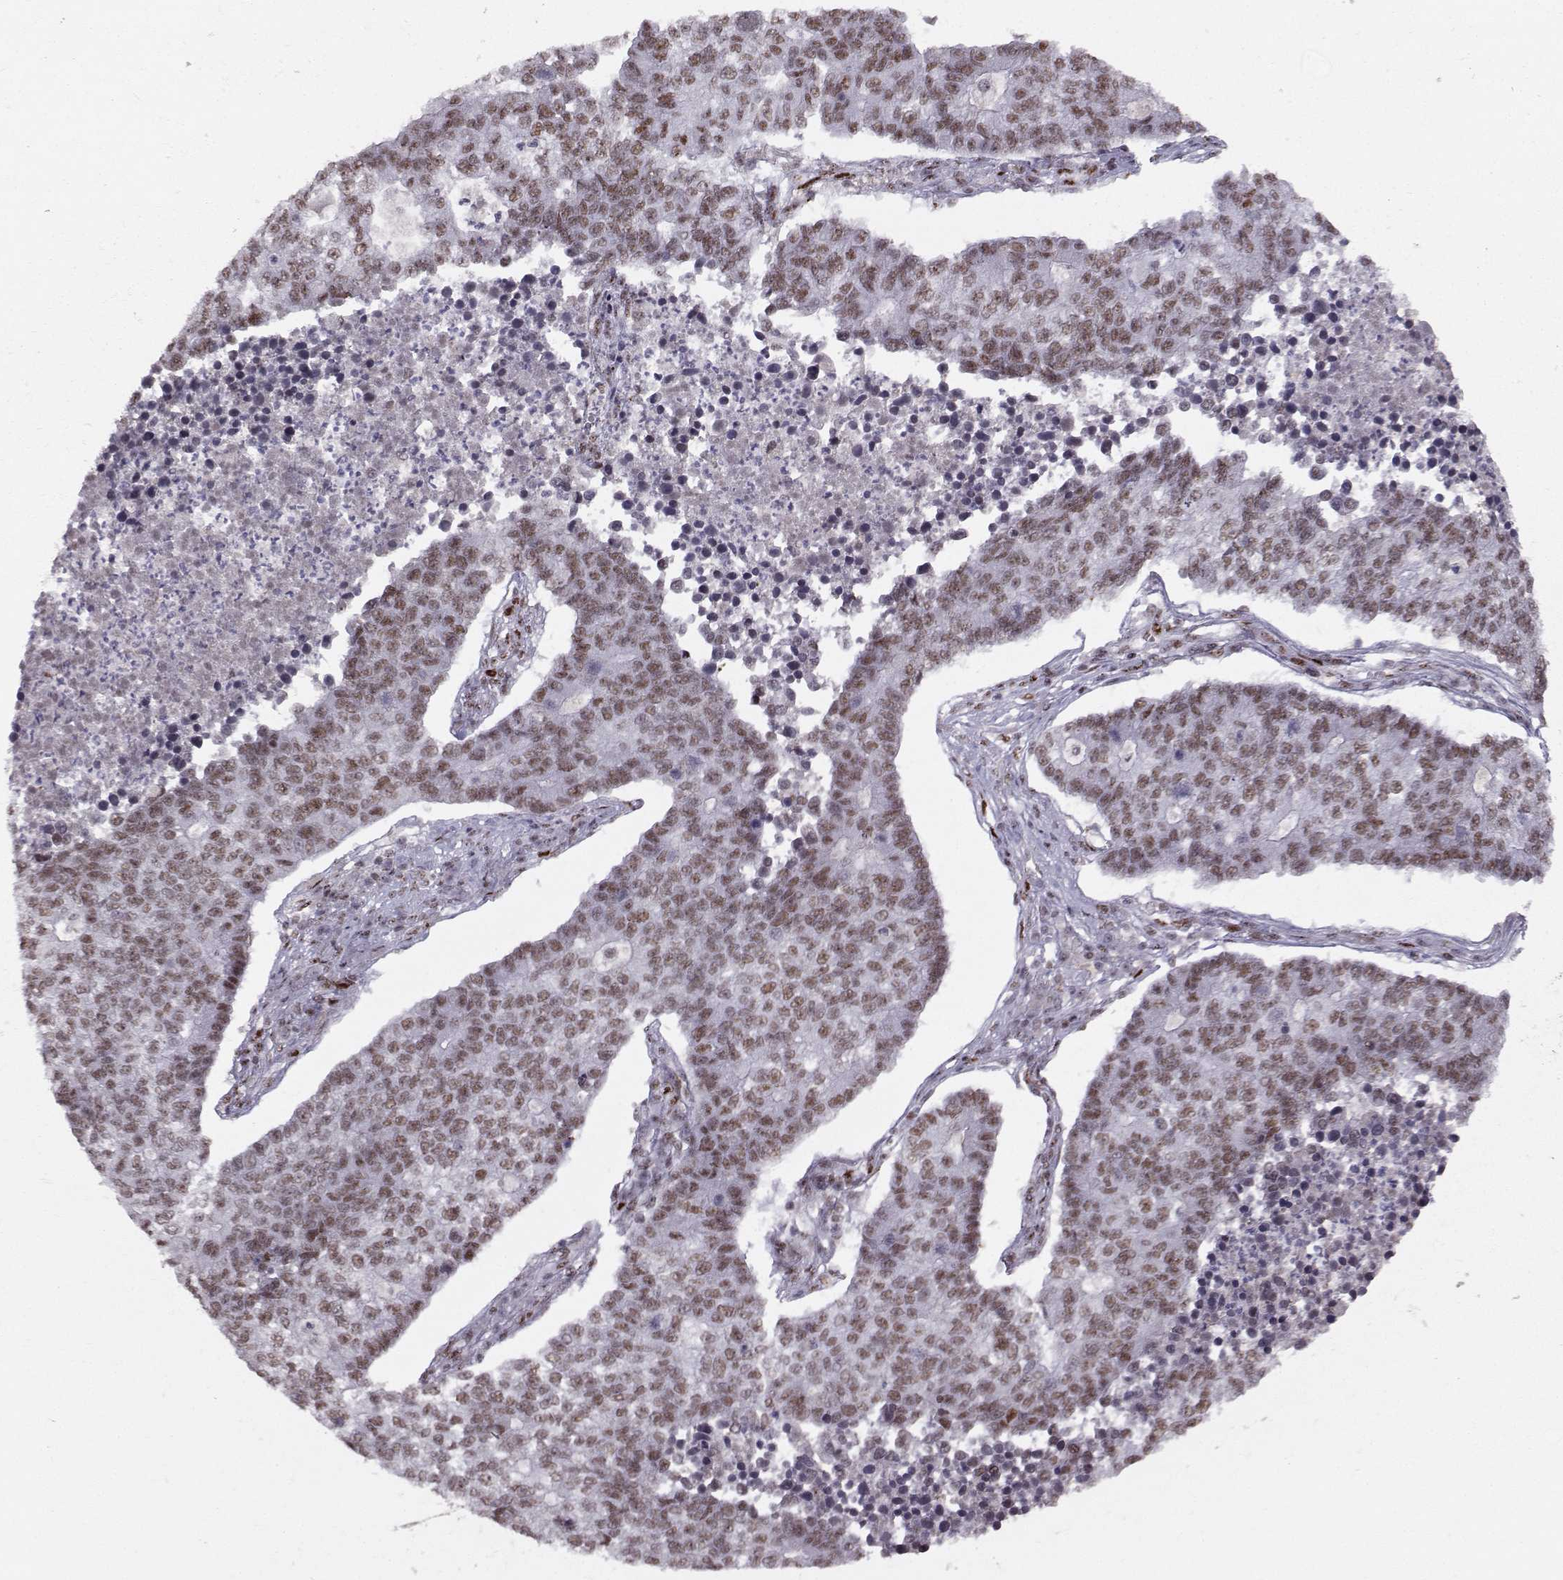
{"staining": {"intensity": "moderate", "quantity": "25%-75%", "location": "nuclear"}, "tissue": "lung cancer", "cell_type": "Tumor cells", "image_type": "cancer", "snomed": [{"axis": "morphology", "description": "Adenocarcinoma, NOS"}, {"axis": "topography", "description": "Lung"}], "caption": "Adenocarcinoma (lung) stained with a brown dye reveals moderate nuclear positive positivity in about 25%-75% of tumor cells.", "gene": "SNAPC2", "patient": {"sex": "male", "age": 57}}